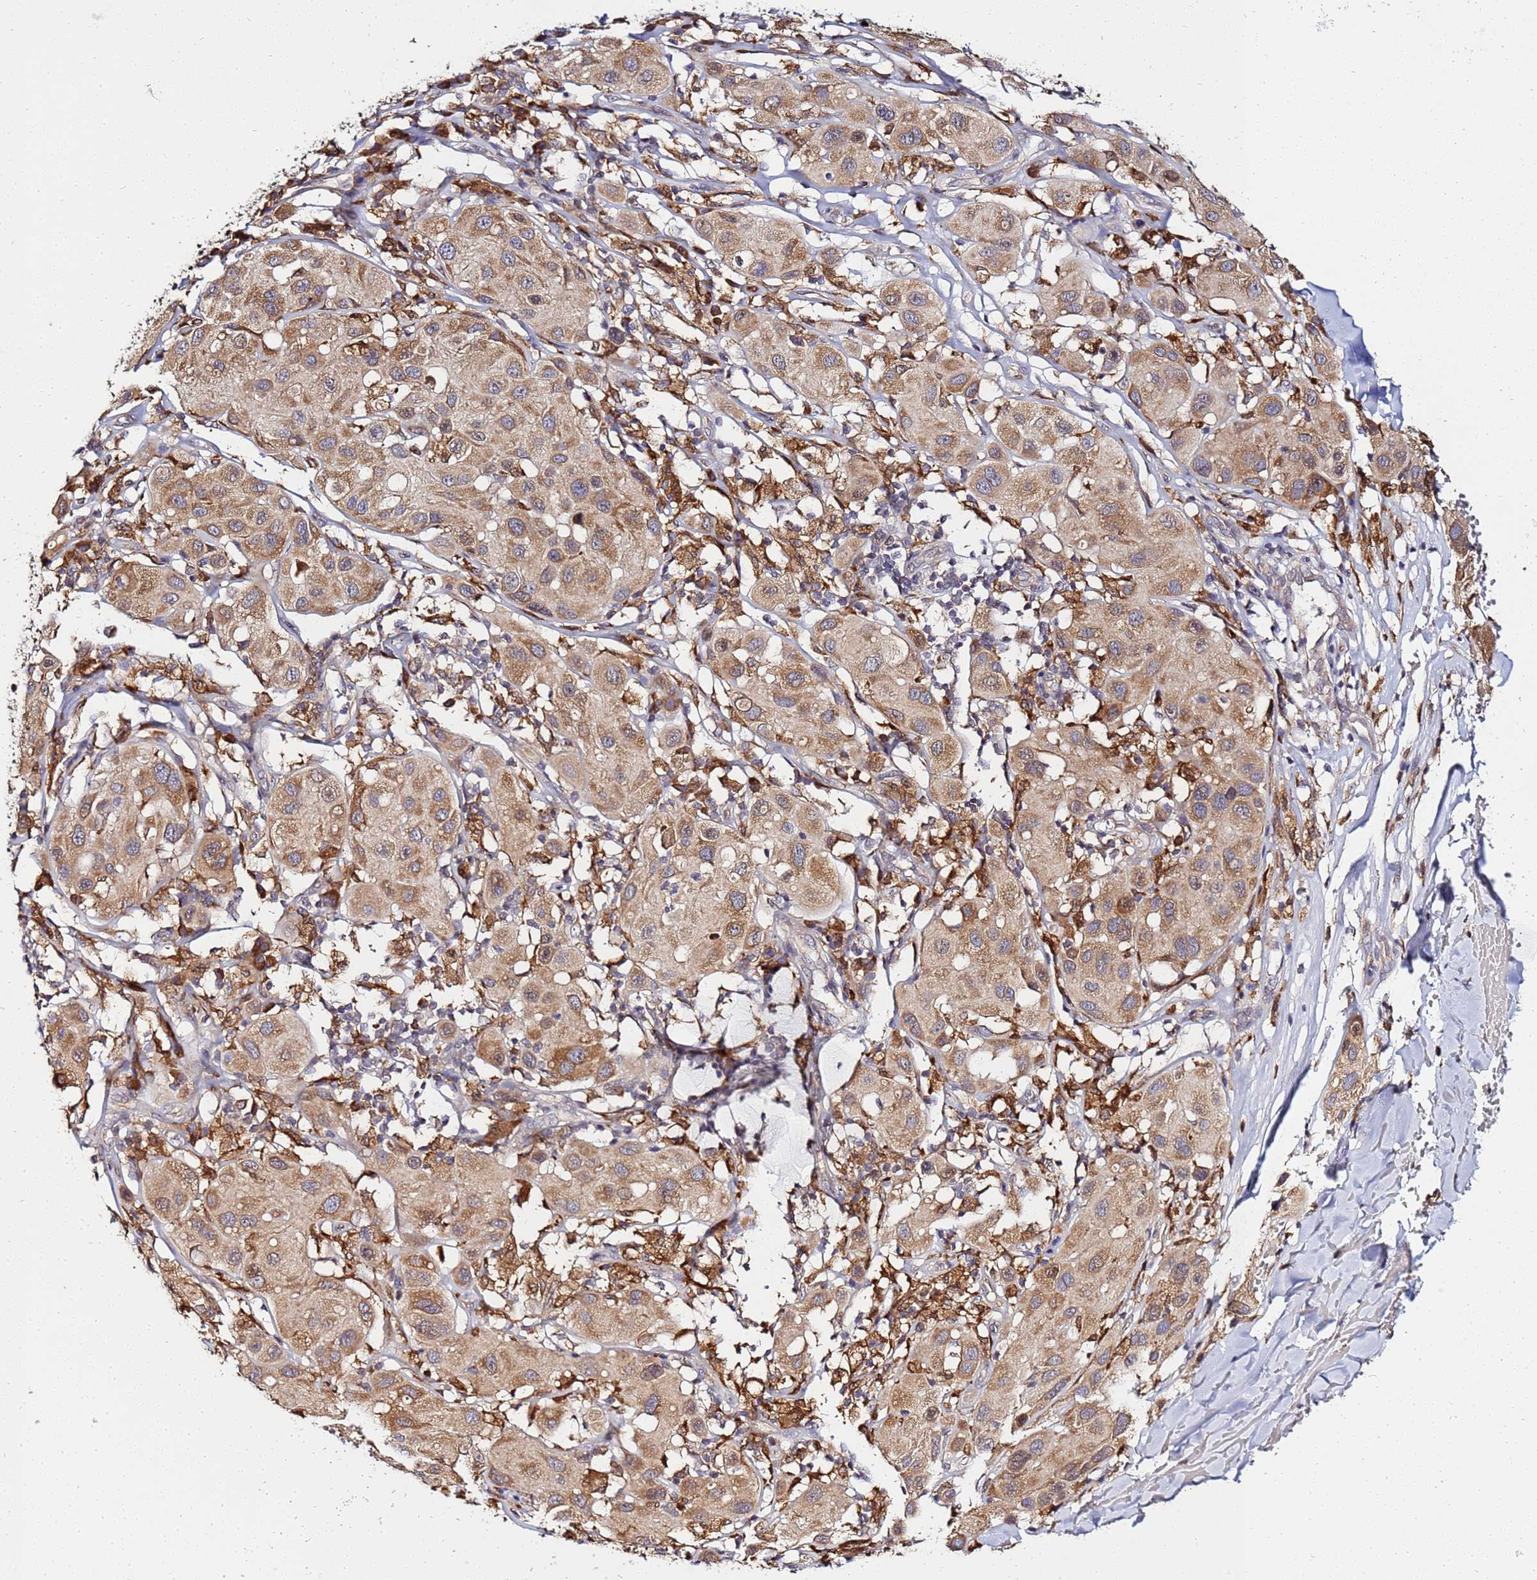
{"staining": {"intensity": "moderate", "quantity": ">75%", "location": "cytoplasmic/membranous"}, "tissue": "melanoma", "cell_type": "Tumor cells", "image_type": "cancer", "snomed": [{"axis": "morphology", "description": "Malignant melanoma, Metastatic site"}, {"axis": "topography", "description": "Skin"}], "caption": "Moderate cytoplasmic/membranous protein expression is seen in approximately >75% of tumor cells in melanoma.", "gene": "ADPGK", "patient": {"sex": "male", "age": 41}}